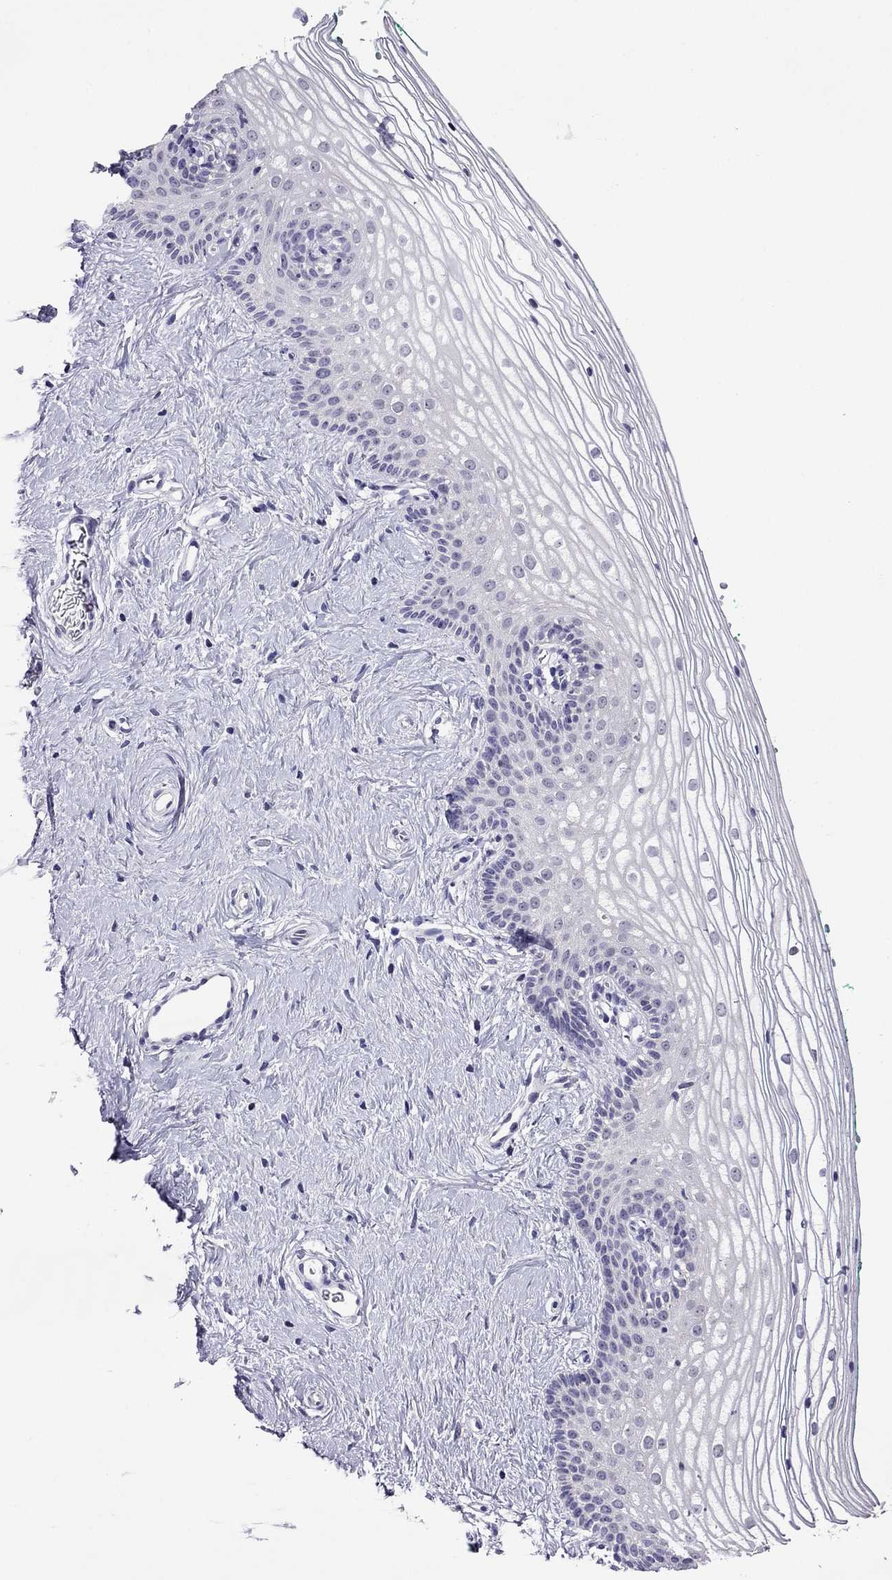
{"staining": {"intensity": "negative", "quantity": "none", "location": "none"}, "tissue": "vagina", "cell_type": "Squamous epithelial cells", "image_type": "normal", "snomed": [{"axis": "morphology", "description": "Normal tissue, NOS"}, {"axis": "topography", "description": "Vagina"}], "caption": "This photomicrograph is of normal vagina stained with IHC to label a protein in brown with the nuclei are counter-stained blue. There is no staining in squamous epithelial cells.", "gene": "SPTBN4", "patient": {"sex": "female", "age": 36}}